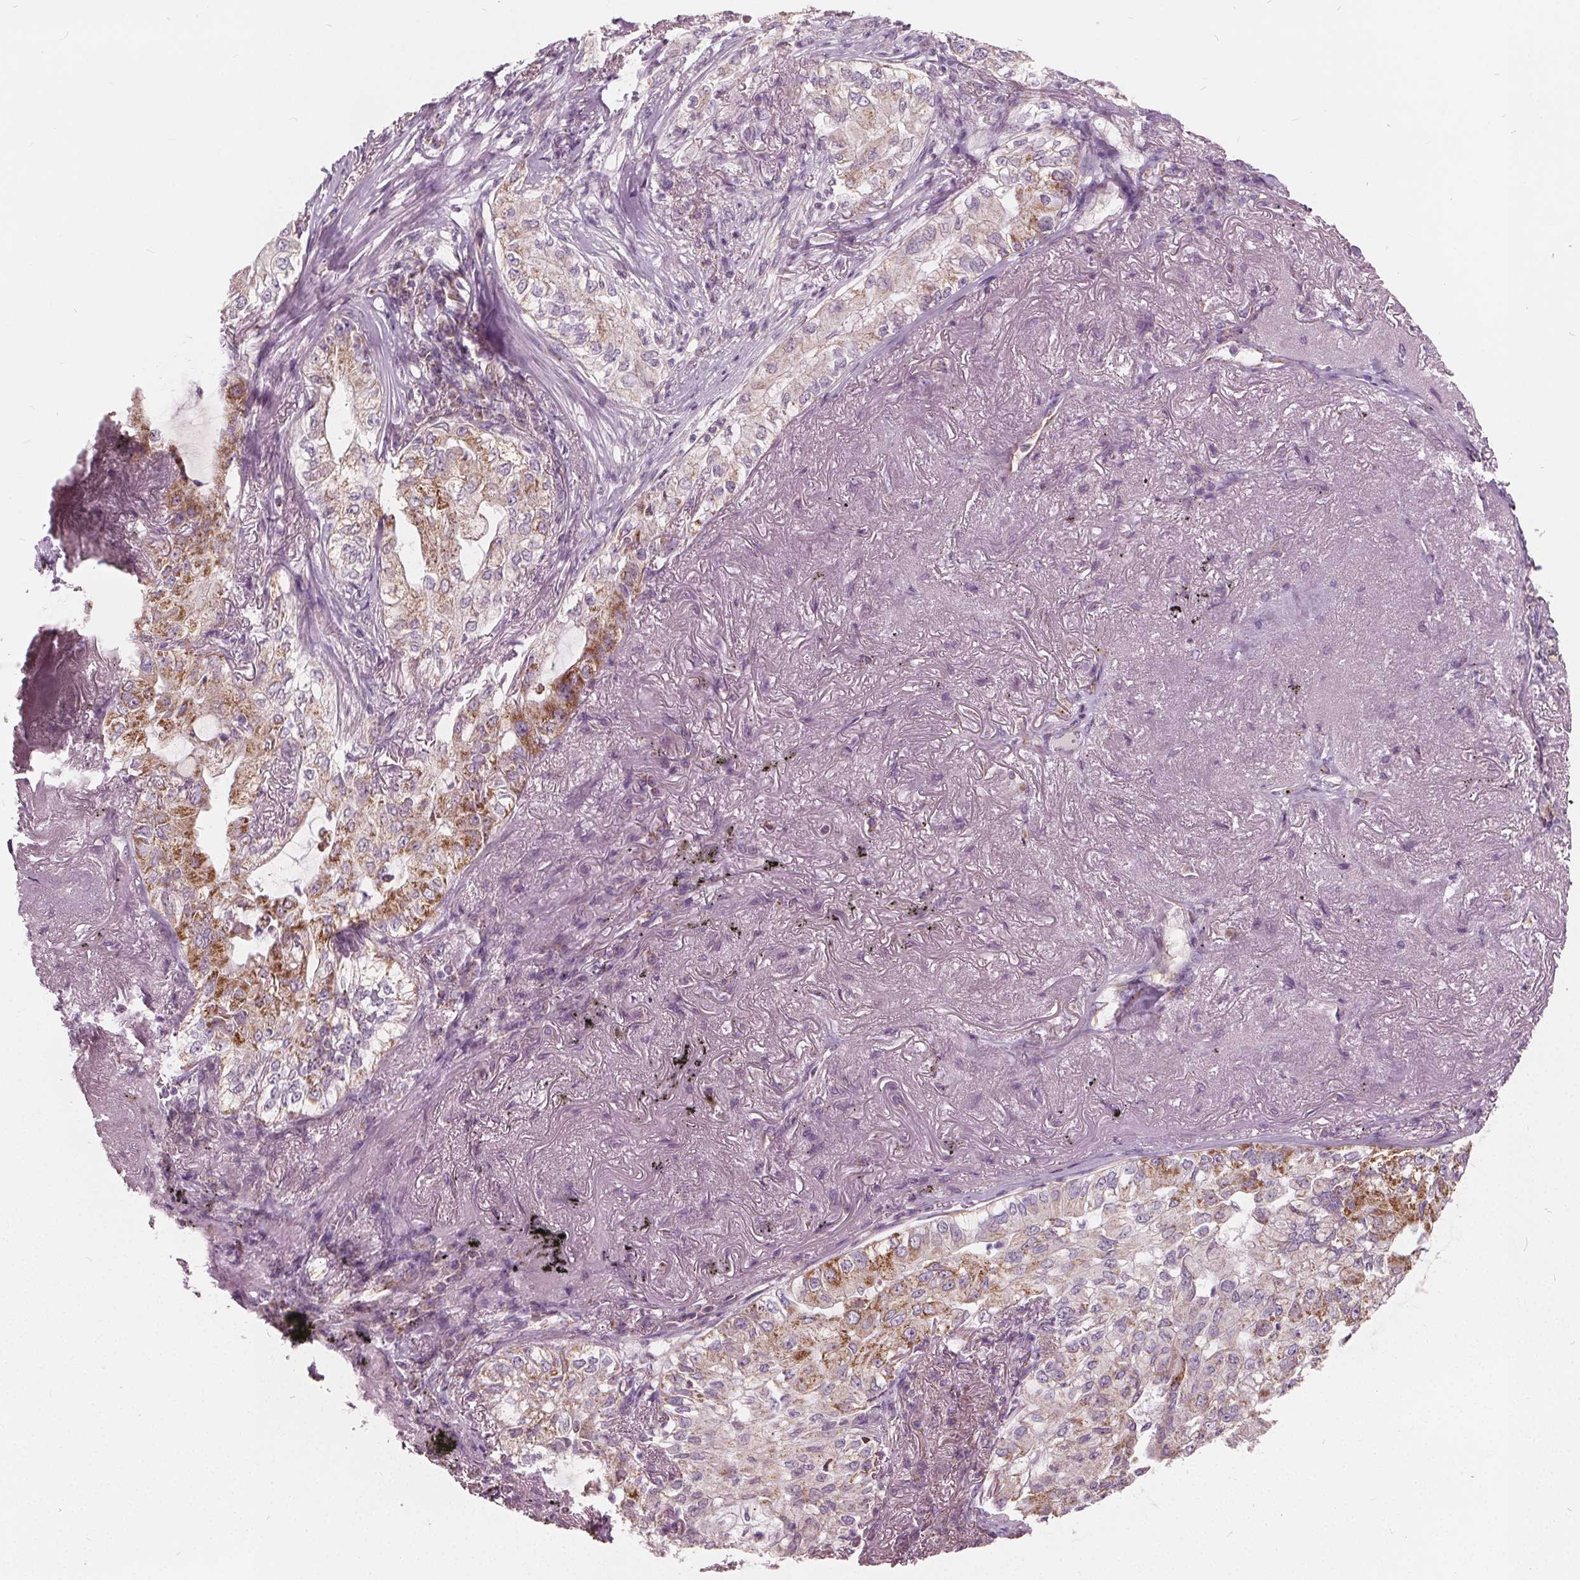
{"staining": {"intensity": "moderate", "quantity": "<25%", "location": "cytoplasmic/membranous"}, "tissue": "lung cancer", "cell_type": "Tumor cells", "image_type": "cancer", "snomed": [{"axis": "morphology", "description": "Adenocarcinoma, NOS"}, {"axis": "topography", "description": "Lung"}], "caption": "An immunohistochemistry micrograph of neoplastic tissue is shown. Protein staining in brown shows moderate cytoplasmic/membranous positivity in lung cancer within tumor cells. (DAB IHC with brightfield microscopy, high magnification).", "gene": "ECI2", "patient": {"sex": "female", "age": 73}}